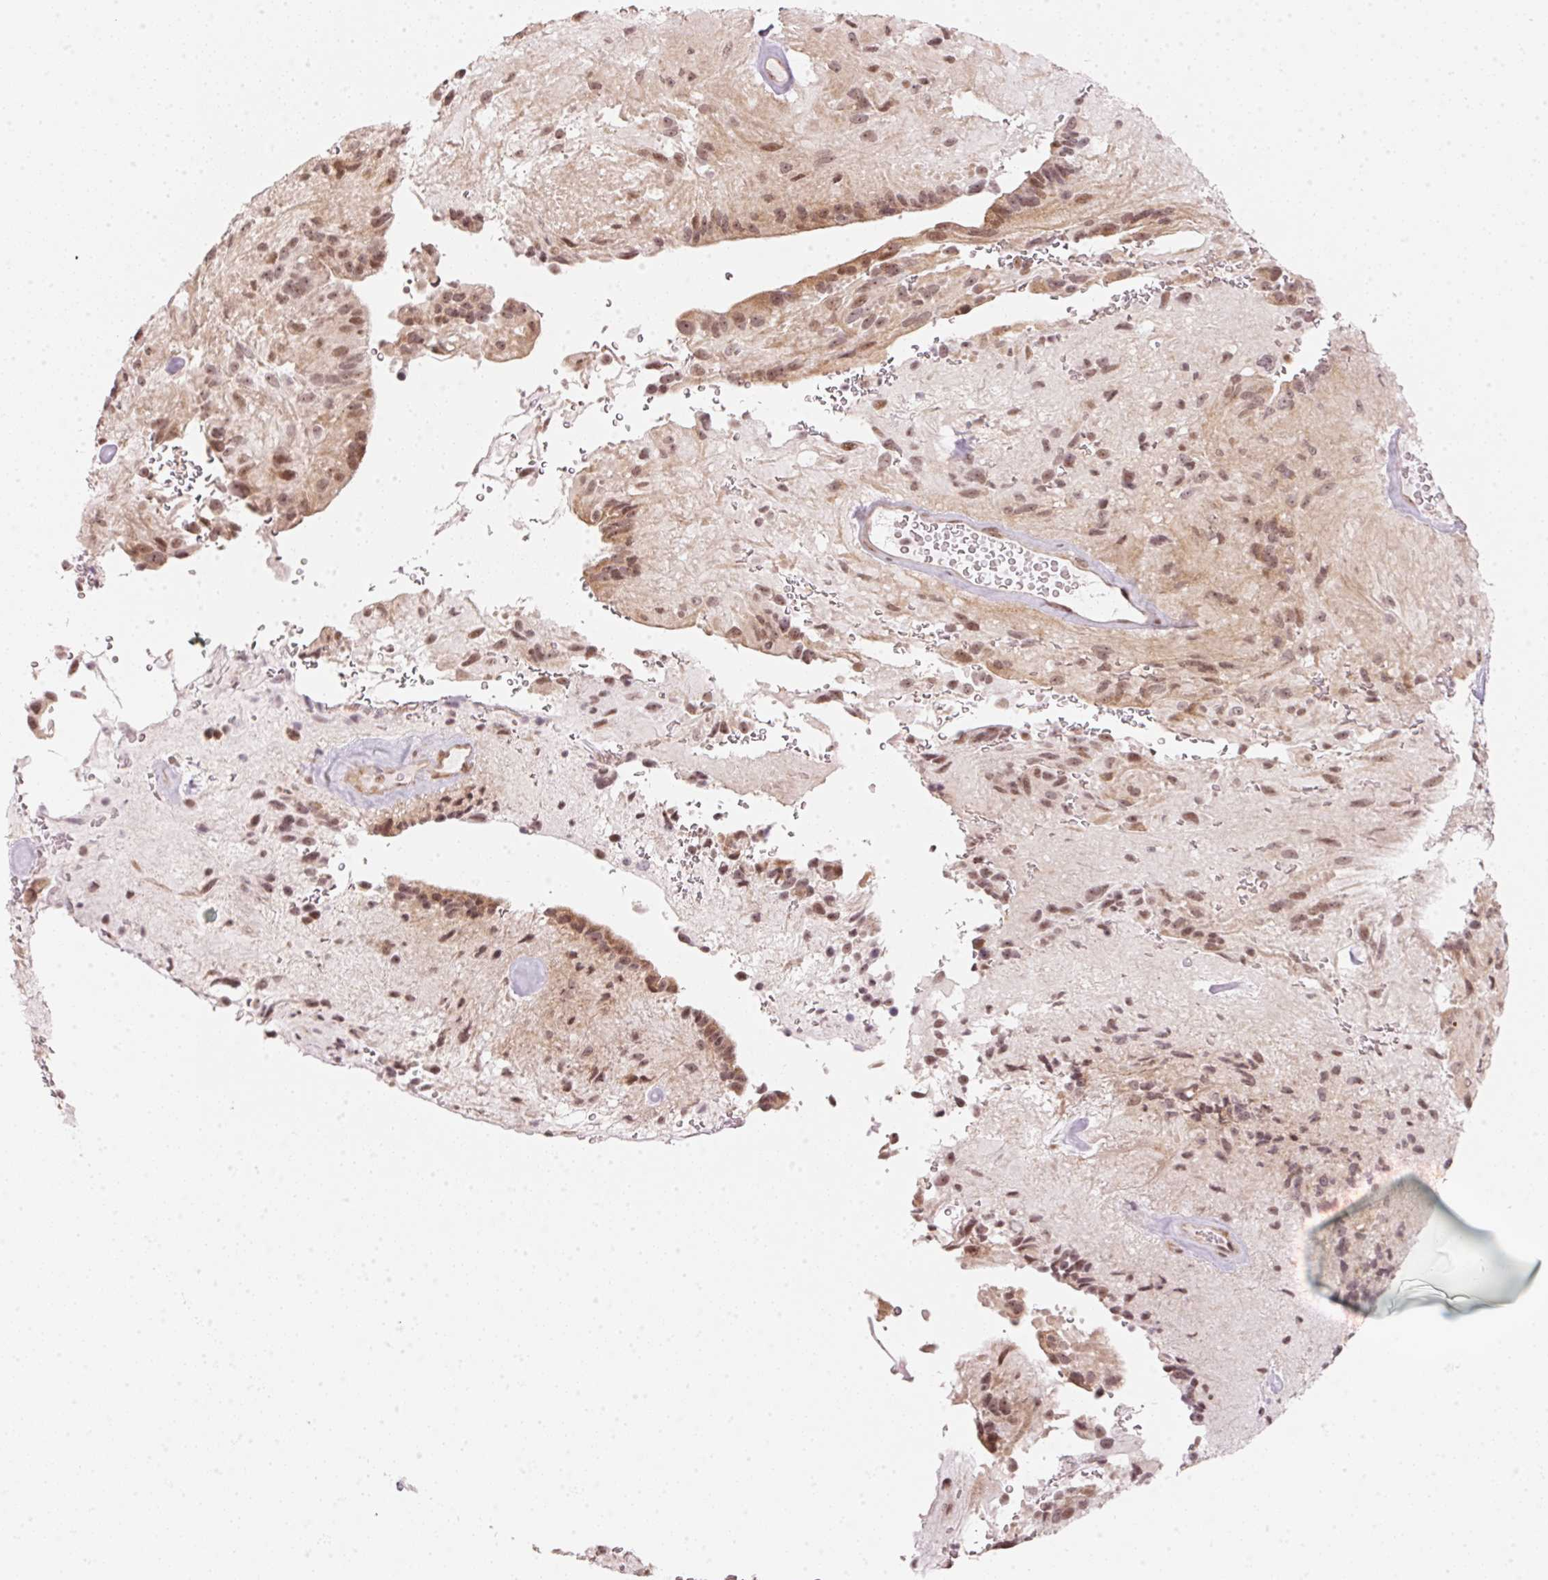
{"staining": {"intensity": "moderate", "quantity": "25%-75%", "location": "cytoplasmic/membranous,nuclear"}, "tissue": "glioma", "cell_type": "Tumor cells", "image_type": "cancer", "snomed": [{"axis": "morphology", "description": "Glioma, malignant, Low grade"}, {"axis": "topography", "description": "Brain"}], "caption": "Immunohistochemistry (IHC) staining of glioma, which exhibits medium levels of moderate cytoplasmic/membranous and nuclear expression in approximately 25%-75% of tumor cells indicating moderate cytoplasmic/membranous and nuclear protein staining. The staining was performed using DAB (3,3'-diaminobenzidine) (brown) for protein detection and nuclei were counterstained in hematoxylin (blue).", "gene": "KAT6A", "patient": {"sex": "male", "age": 31}}